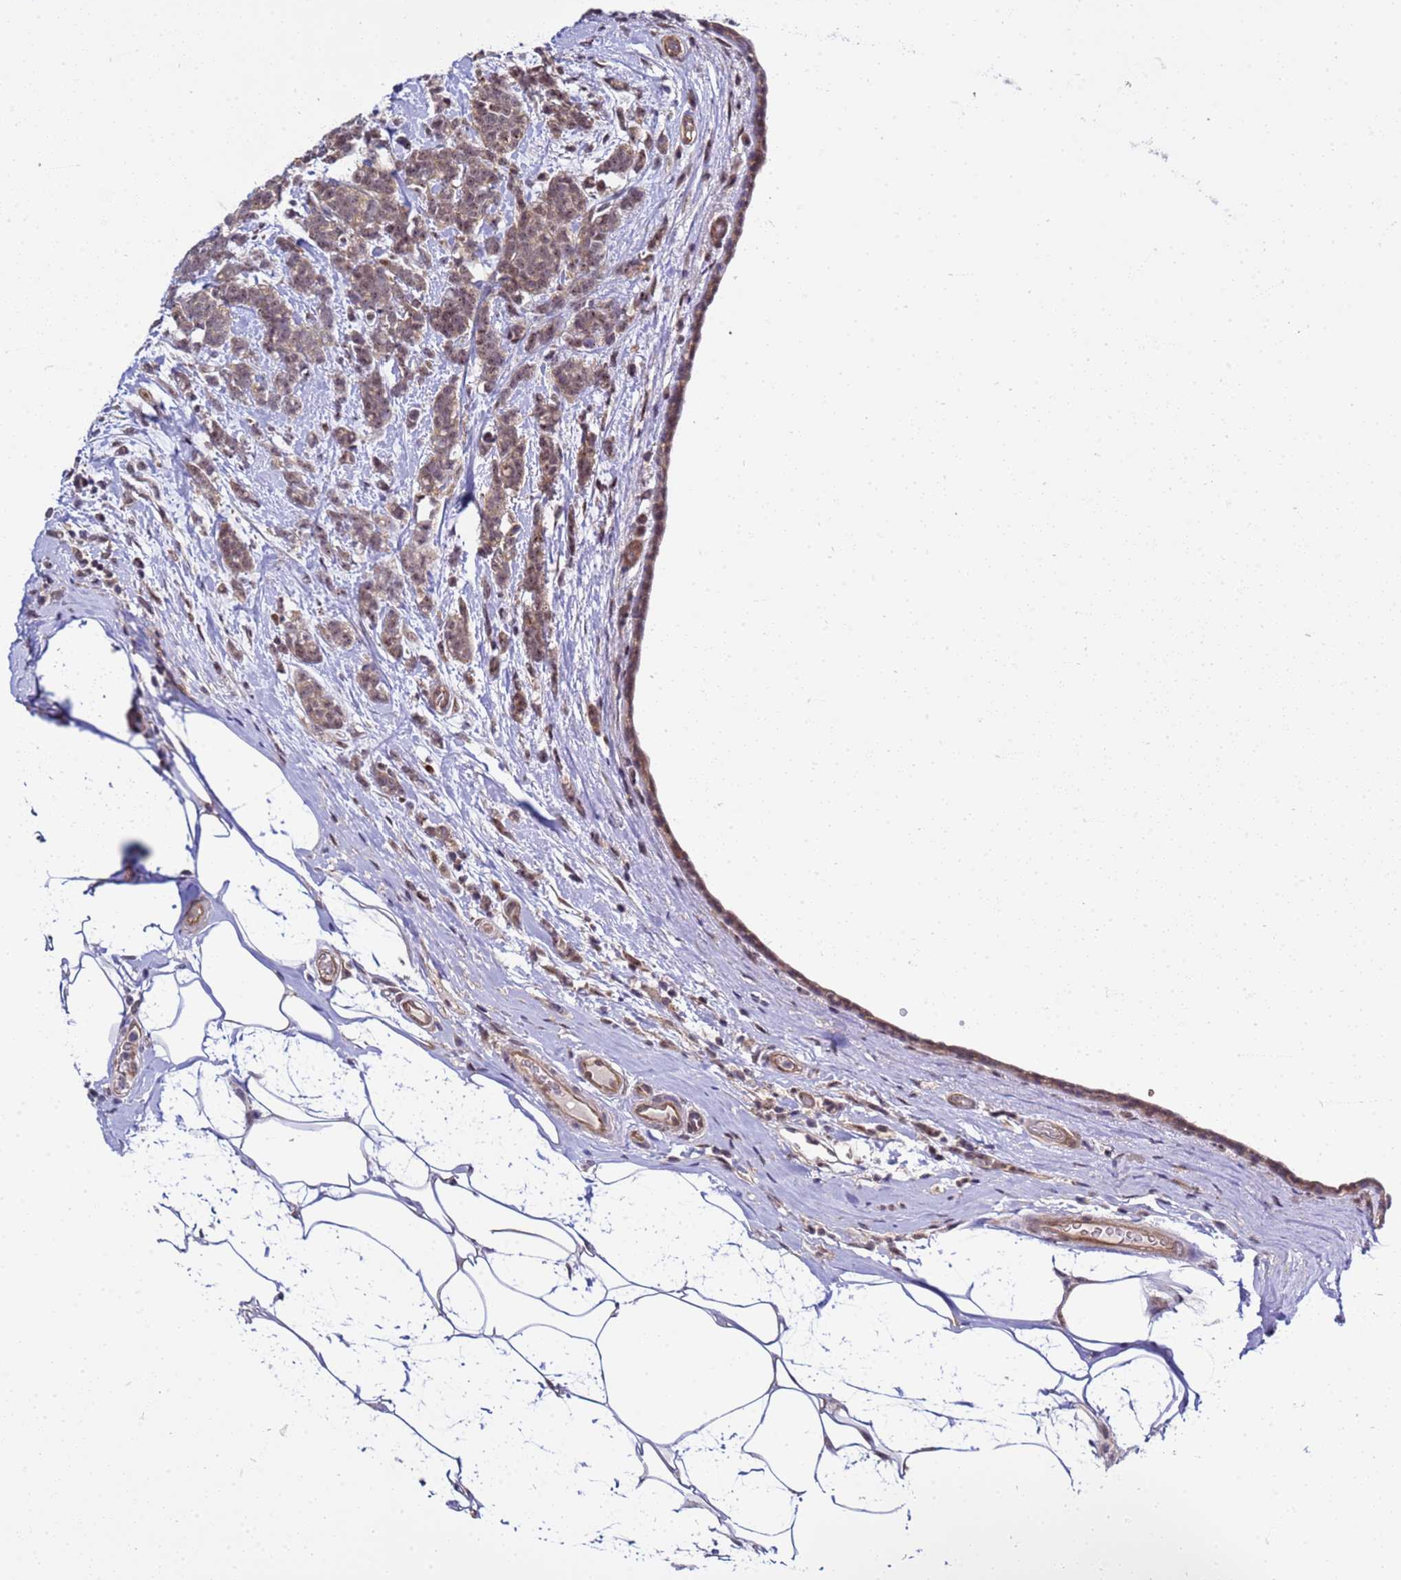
{"staining": {"intensity": "weak", "quantity": ">75%", "location": "cytoplasmic/membranous,nuclear"}, "tissue": "breast cancer", "cell_type": "Tumor cells", "image_type": "cancer", "snomed": [{"axis": "morphology", "description": "Lobular carcinoma"}, {"axis": "topography", "description": "Breast"}], "caption": "DAB immunohistochemical staining of breast lobular carcinoma exhibits weak cytoplasmic/membranous and nuclear protein expression in about >75% of tumor cells.", "gene": "GEN1", "patient": {"sex": "female", "age": 58}}